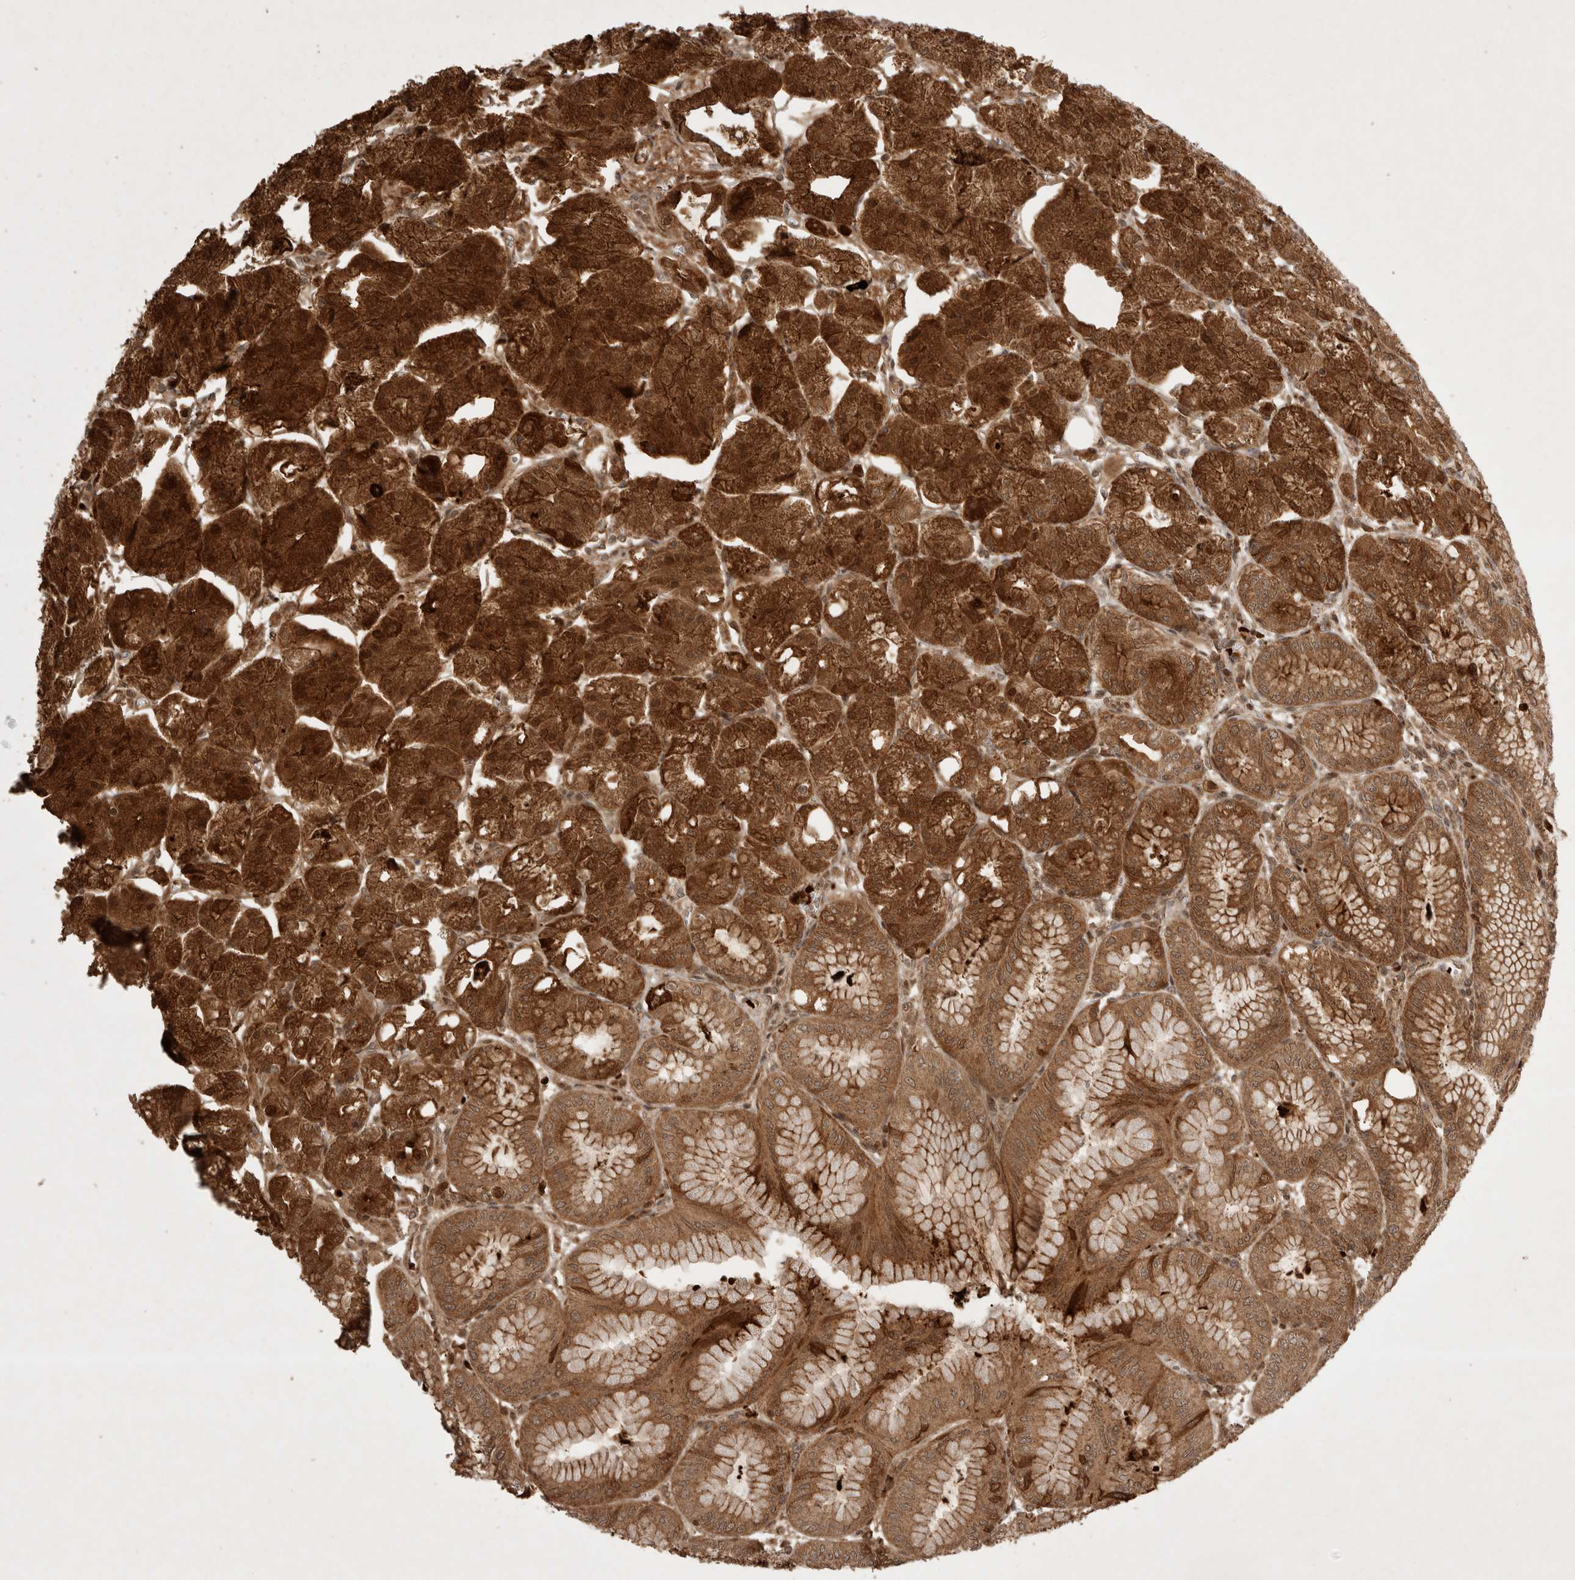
{"staining": {"intensity": "strong", "quantity": ">75%", "location": "cytoplasmic/membranous,nuclear"}, "tissue": "stomach", "cell_type": "Glandular cells", "image_type": "normal", "snomed": [{"axis": "morphology", "description": "Normal tissue, NOS"}, {"axis": "topography", "description": "Stomach, lower"}], "caption": "Glandular cells demonstrate high levels of strong cytoplasmic/membranous,nuclear positivity in approximately >75% of cells in benign human stomach.", "gene": "FAM221A", "patient": {"sex": "male", "age": 71}}